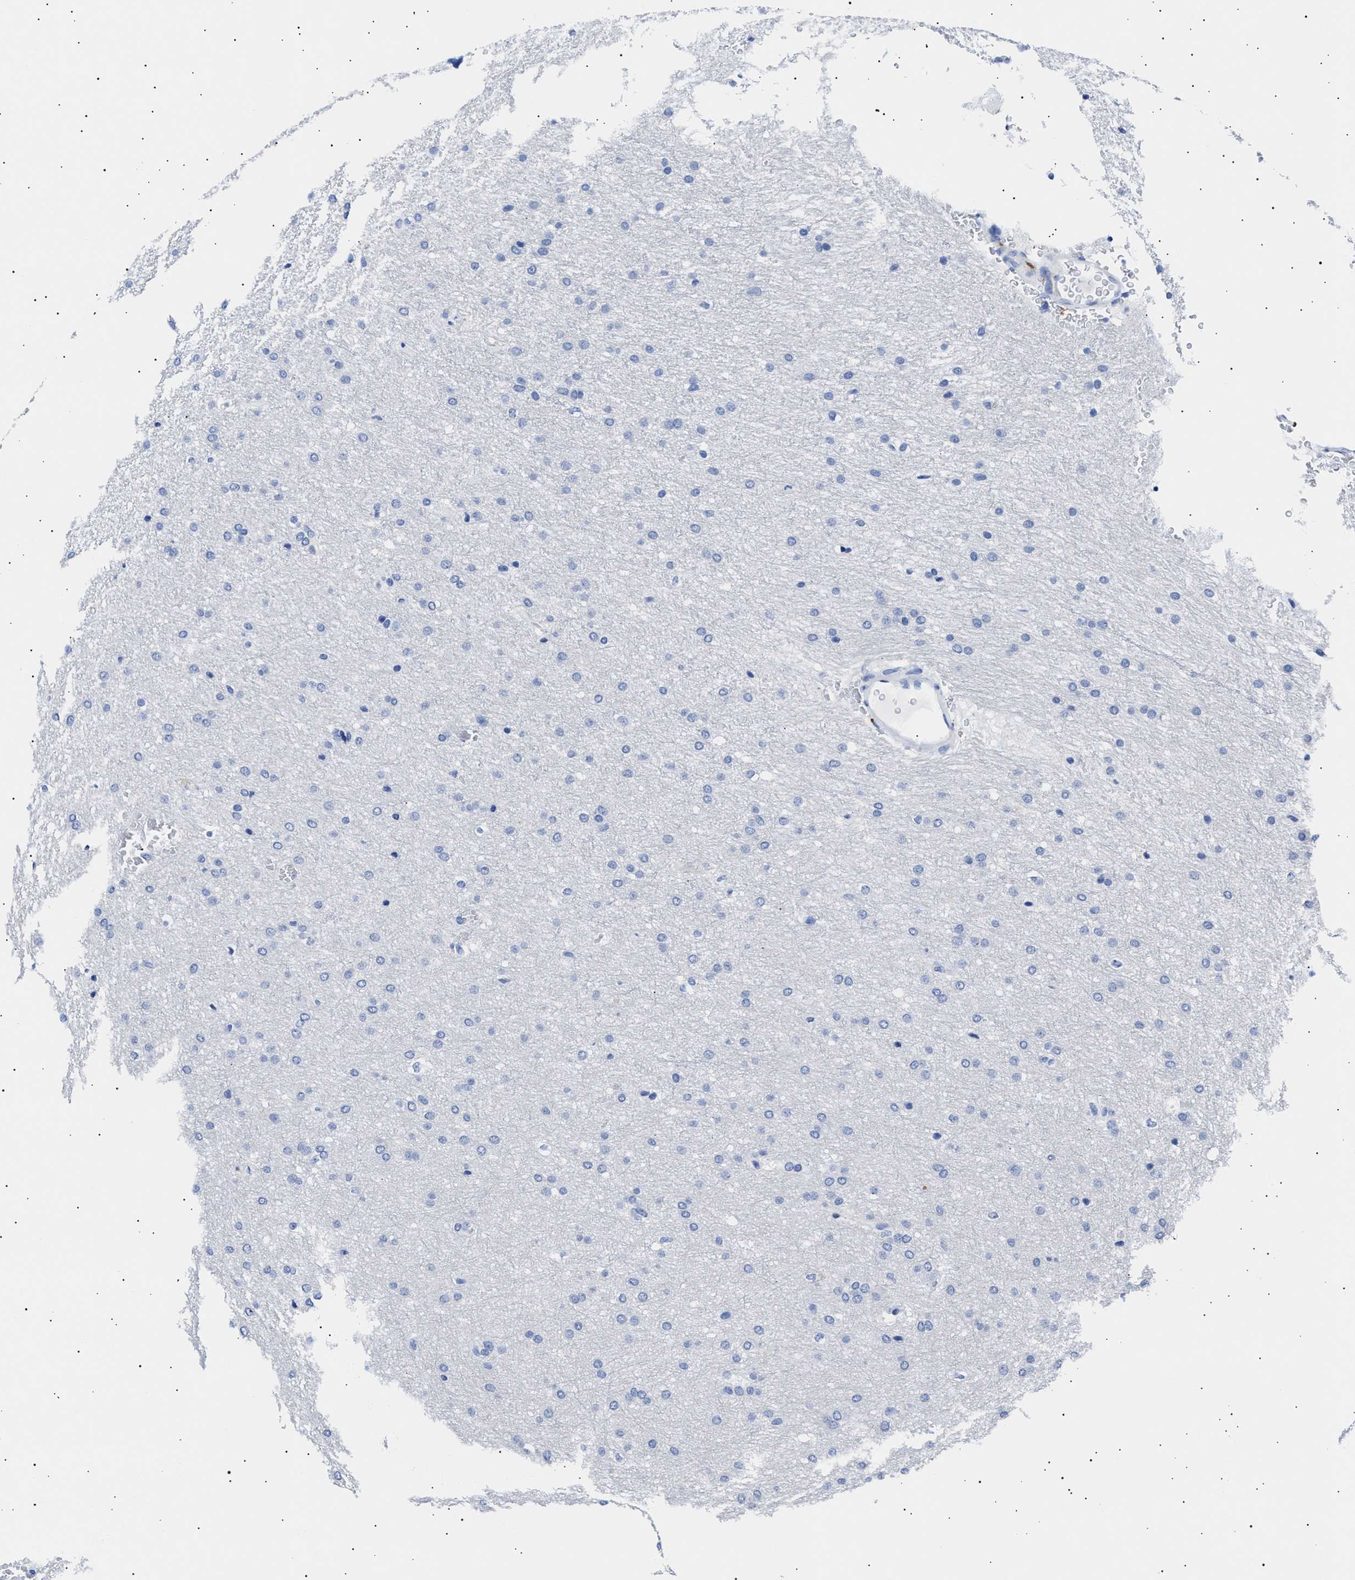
{"staining": {"intensity": "negative", "quantity": "none", "location": "none"}, "tissue": "glioma", "cell_type": "Tumor cells", "image_type": "cancer", "snomed": [{"axis": "morphology", "description": "Glioma, malignant, Low grade"}, {"axis": "topography", "description": "Brain"}], "caption": "Glioma was stained to show a protein in brown. There is no significant expression in tumor cells.", "gene": "HEMGN", "patient": {"sex": "female", "age": 37}}